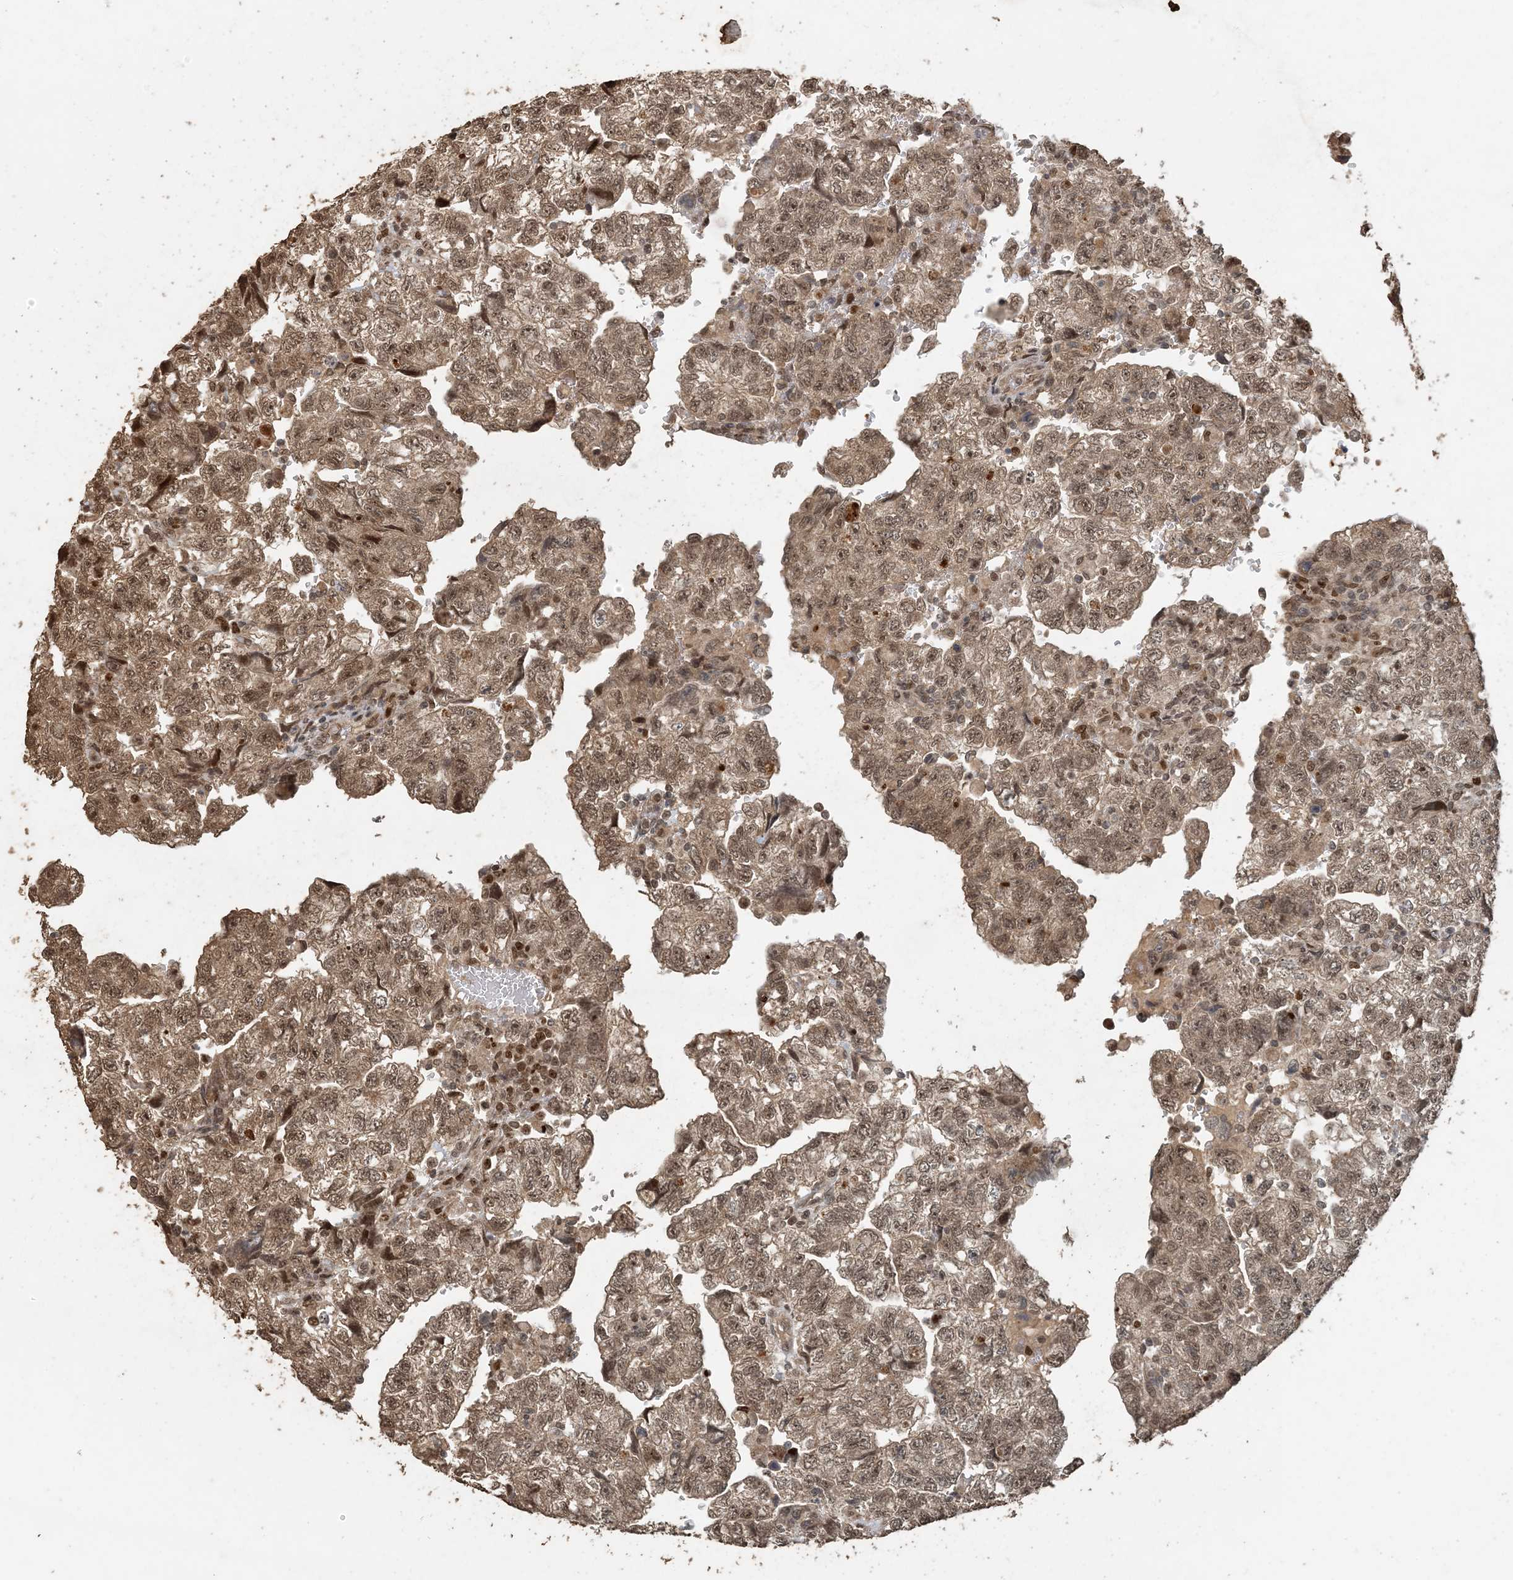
{"staining": {"intensity": "moderate", "quantity": ">75%", "location": "cytoplasmic/membranous,nuclear"}, "tissue": "testis cancer", "cell_type": "Tumor cells", "image_type": "cancer", "snomed": [{"axis": "morphology", "description": "Carcinoma, Embryonal, NOS"}, {"axis": "topography", "description": "Testis"}], "caption": "This is an image of IHC staining of testis cancer (embryonal carcinoma), which shows moderate staining in the cytoplasmic/membranous and nuclear of tumor cells.", "gene": "ATP13A2", "patient": {"sex": "male", "age": 36}}